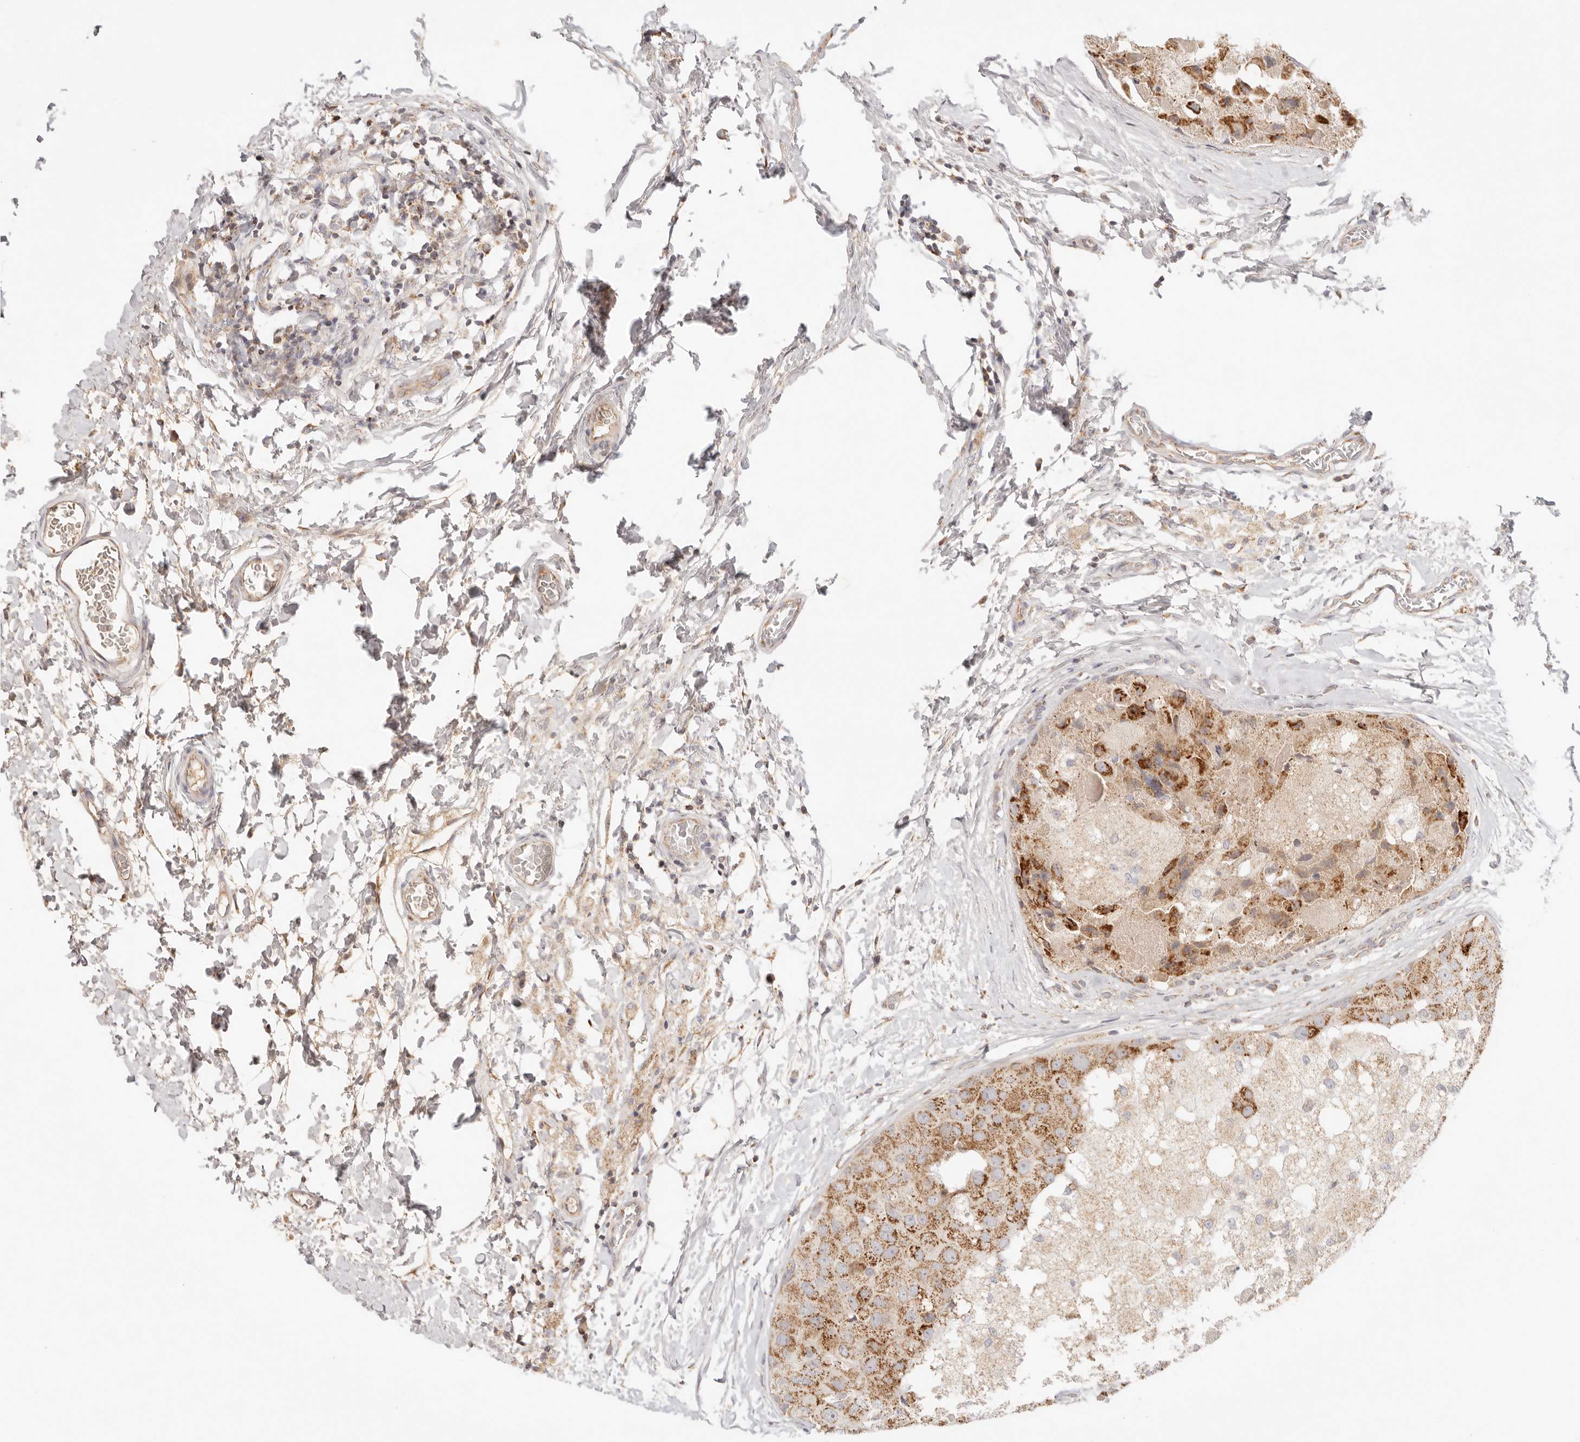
{"staining": {"intensity": "moderate", "quantity": ">75%", "location": "cytoplasmic/membranous"}, "tissue": "breast cancer", "cell_type": "Tumor cells", "image_type": "cancer", "snomed": [{"axis": "morphology", "description": "Duct carcinoma"}, {"axis": "topography", "description": "Breast"}], "caption": "Immunohistochemistry photomicrograph of human breast cancer stained for a protein (brown), which demonstrates medium levels of moderate cytoplasmic/membranous positivity in approximately >75% of tumor cells.", "gene": "COA6", "patient": {"sex": "female", "age": 62}}